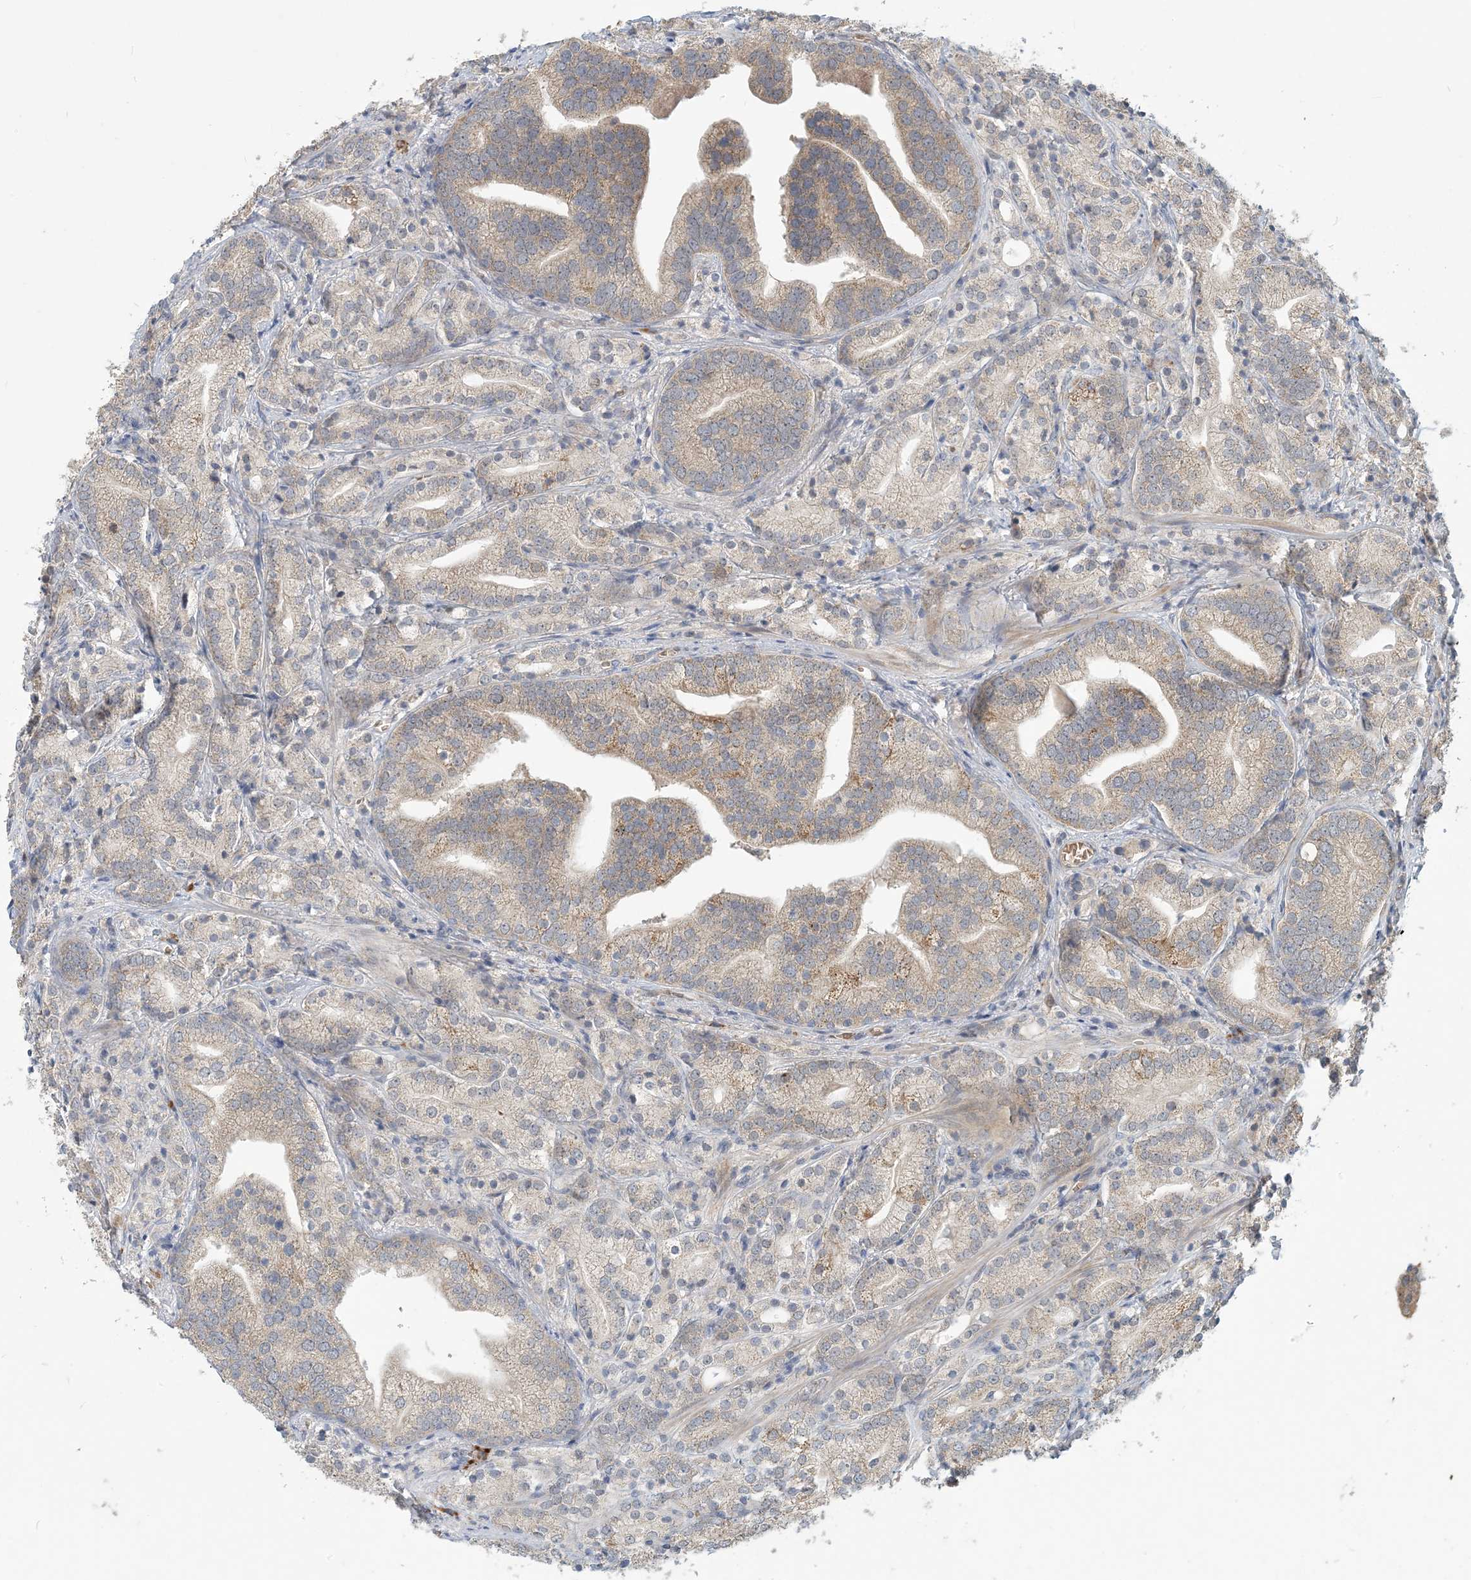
{"staining": {"intensity": "weak", "quantity": "25%-75%", "location": "cytoplasmic/membranous"}, "tissue": "prostate cancer", "cell_type": "Tumor cells", "image_type": "cancer", "snomed": [{"axis": "morphology", "description": "Adenocarcinoma, High grade"}, {"axis": "topography", "description": "Prostate"}], "caption": "This micrograph displays immunohistochemistry staining of human high-grade adenocarcinoma (prostate), with low weak cytoplasmic/membranous expression in approximately 25%-75% of tumor cells.", "gene": "PUSL1", "patient": {"sex": "male", "age": 57}}